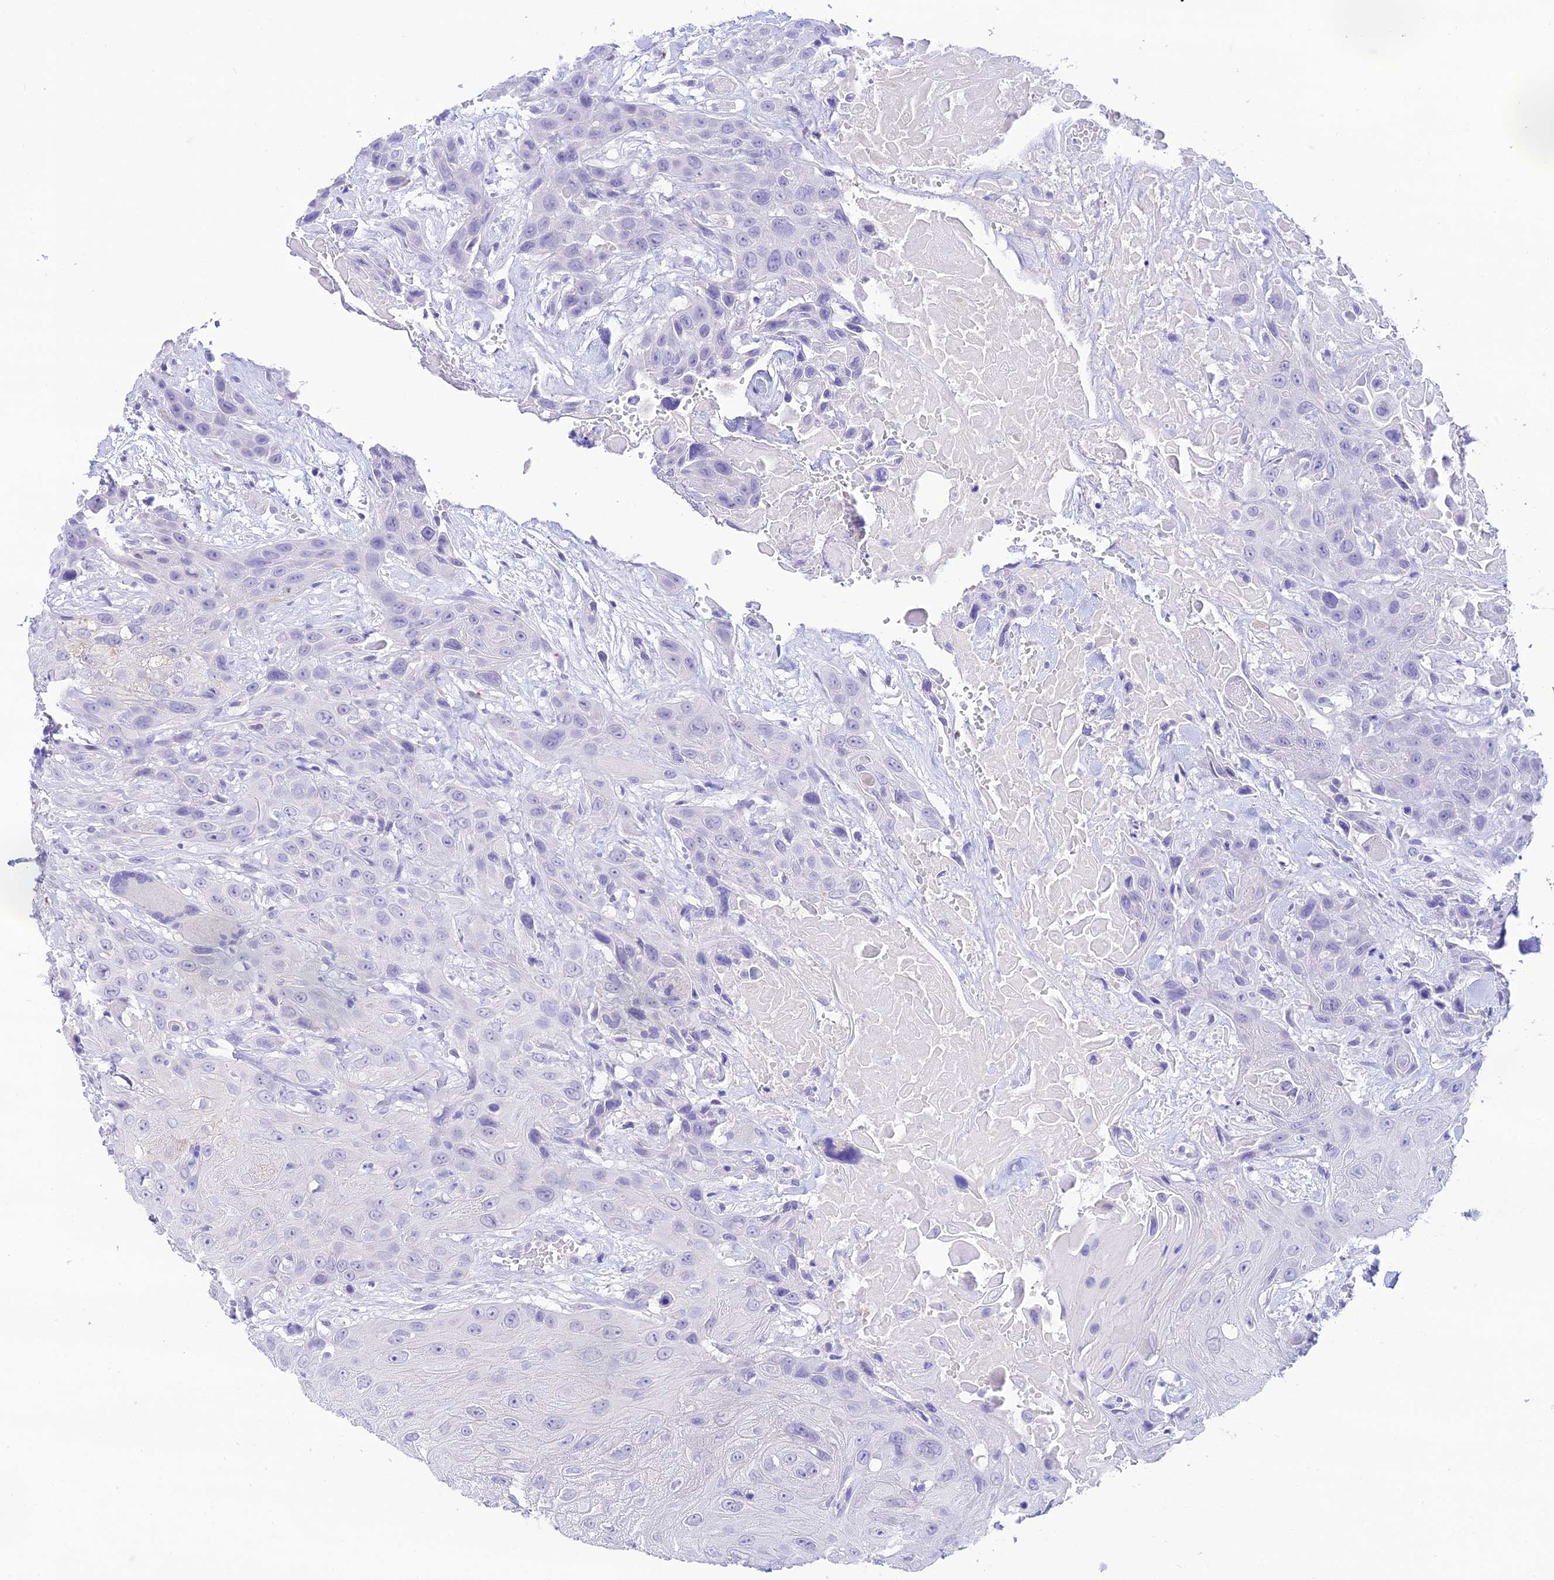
{"staining": {"intensity": "negative", "quantity": "none", "location": "none"}, "tissue": "head and neck cancer", "cell_type": "Tumor cells", "image_type": "cancer", "snomed": [{"axis": "morphology", "description": "Squamous cell carcinoma, NOS"}, {"axis": "topography", "description": "Head-Neck"}], "caption": "Tumor cells show no significant protein expression in head and neck cancer.", "gene": "NLRP6", "patient": {"sex": "male", "age": 81}}